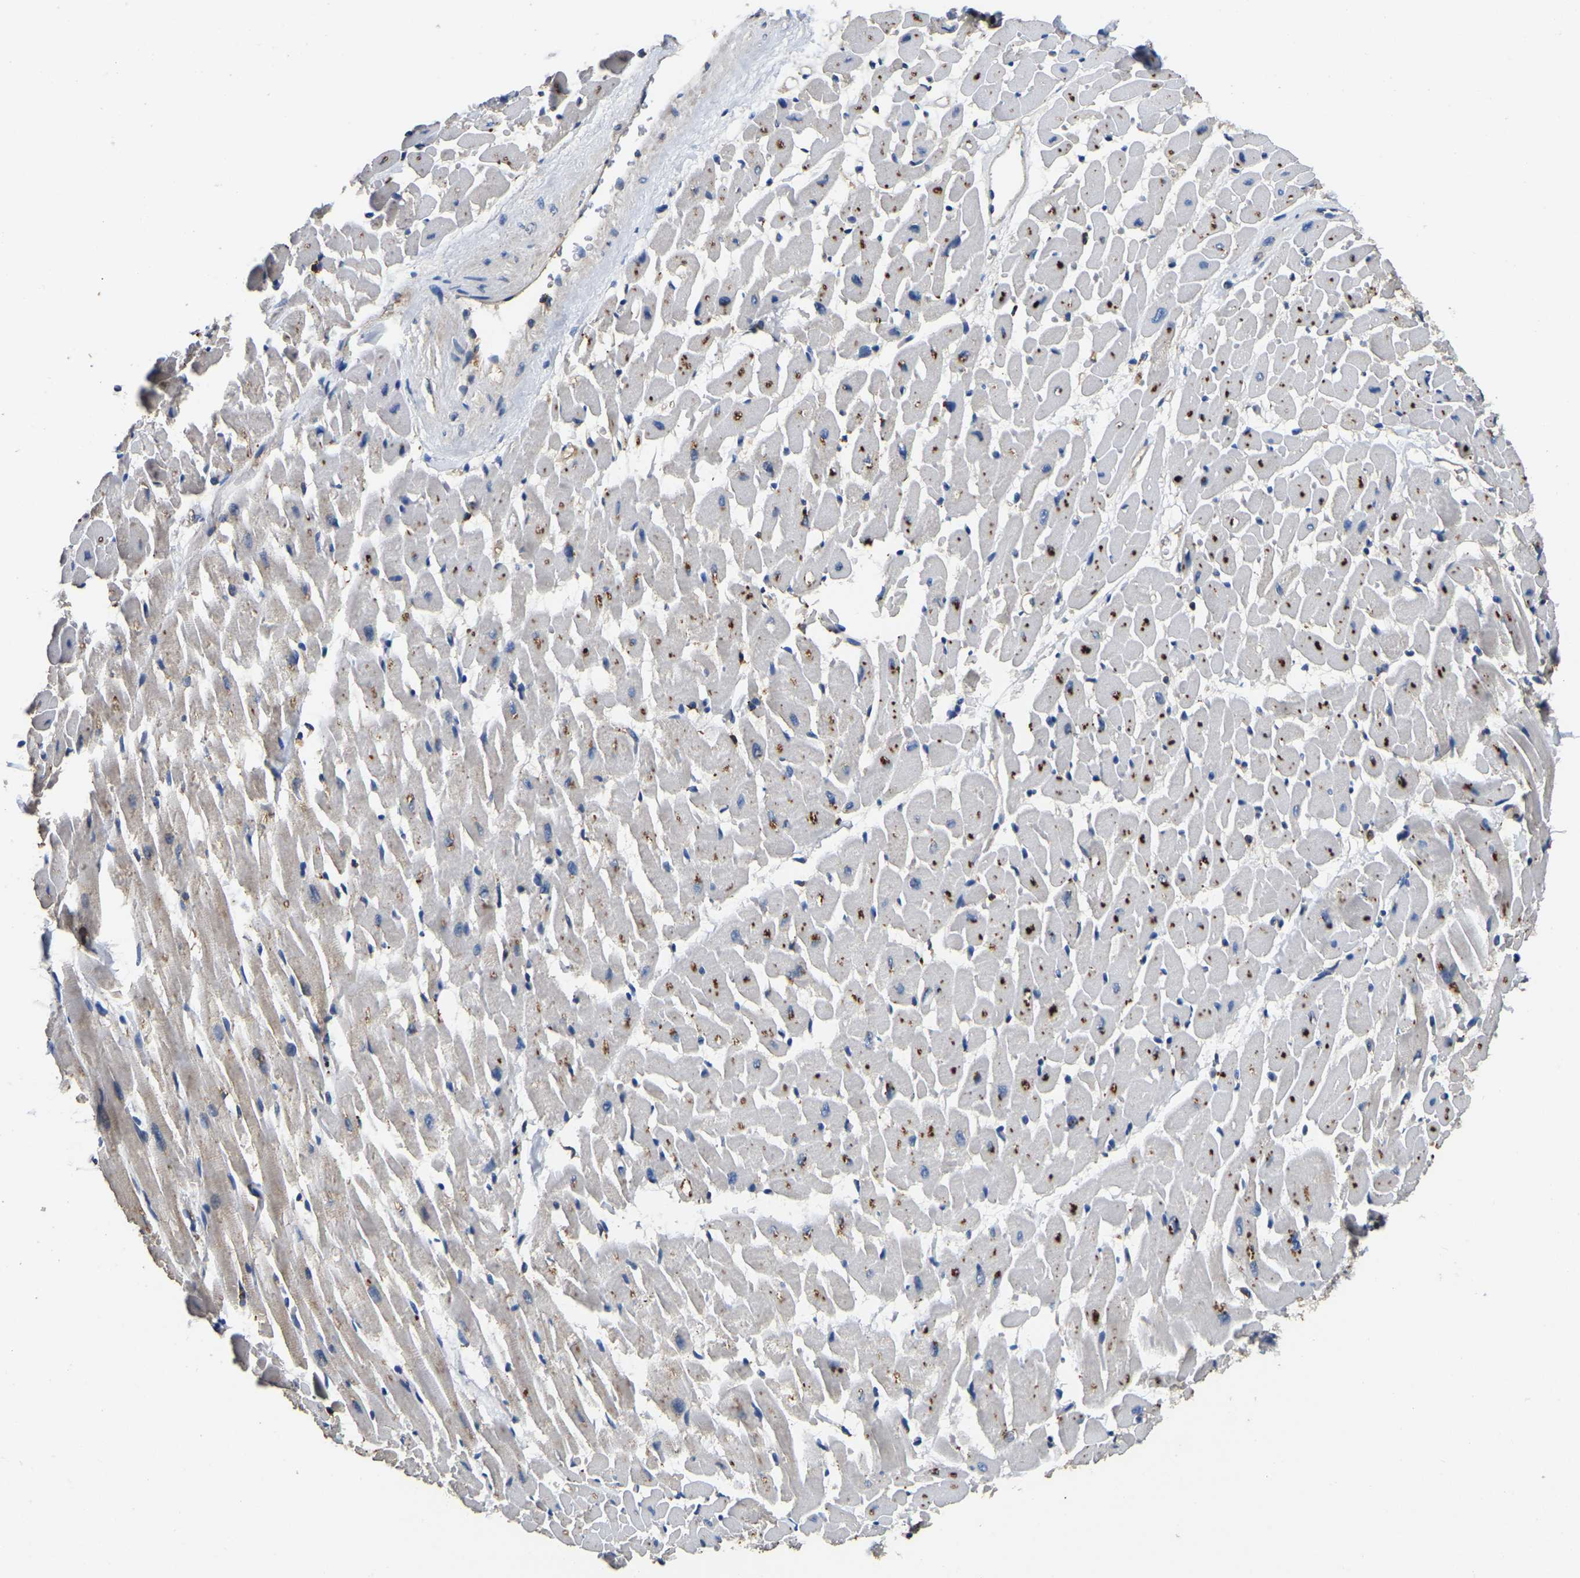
{"staining": {"intensity": "strong", "quantity": "25%-75%", "location": "cytoplasmic/membranous"}, "tissue": "heart muscle", "cell_type": "Cardiomyocytes", "image_type": "normal", "snomed": [{"axis": "morphology", "description": "Normal tissue, NOS"}, {"axis": "topography", "description": "Heart"}], "caption": "Heart muscle stained with immunohistochemistry reveals strong cytoplasmic/membranous positivity in approximately 25%-75% of cardiomyocytes. (Stains: DAB (3,3'-diaminobenzidine) in brown, nuclei in blue, Microscopy: brightfield microscopy at high magnification).", "gene": "SMPD2", "patient": {"sex": "male", "age": 45}}